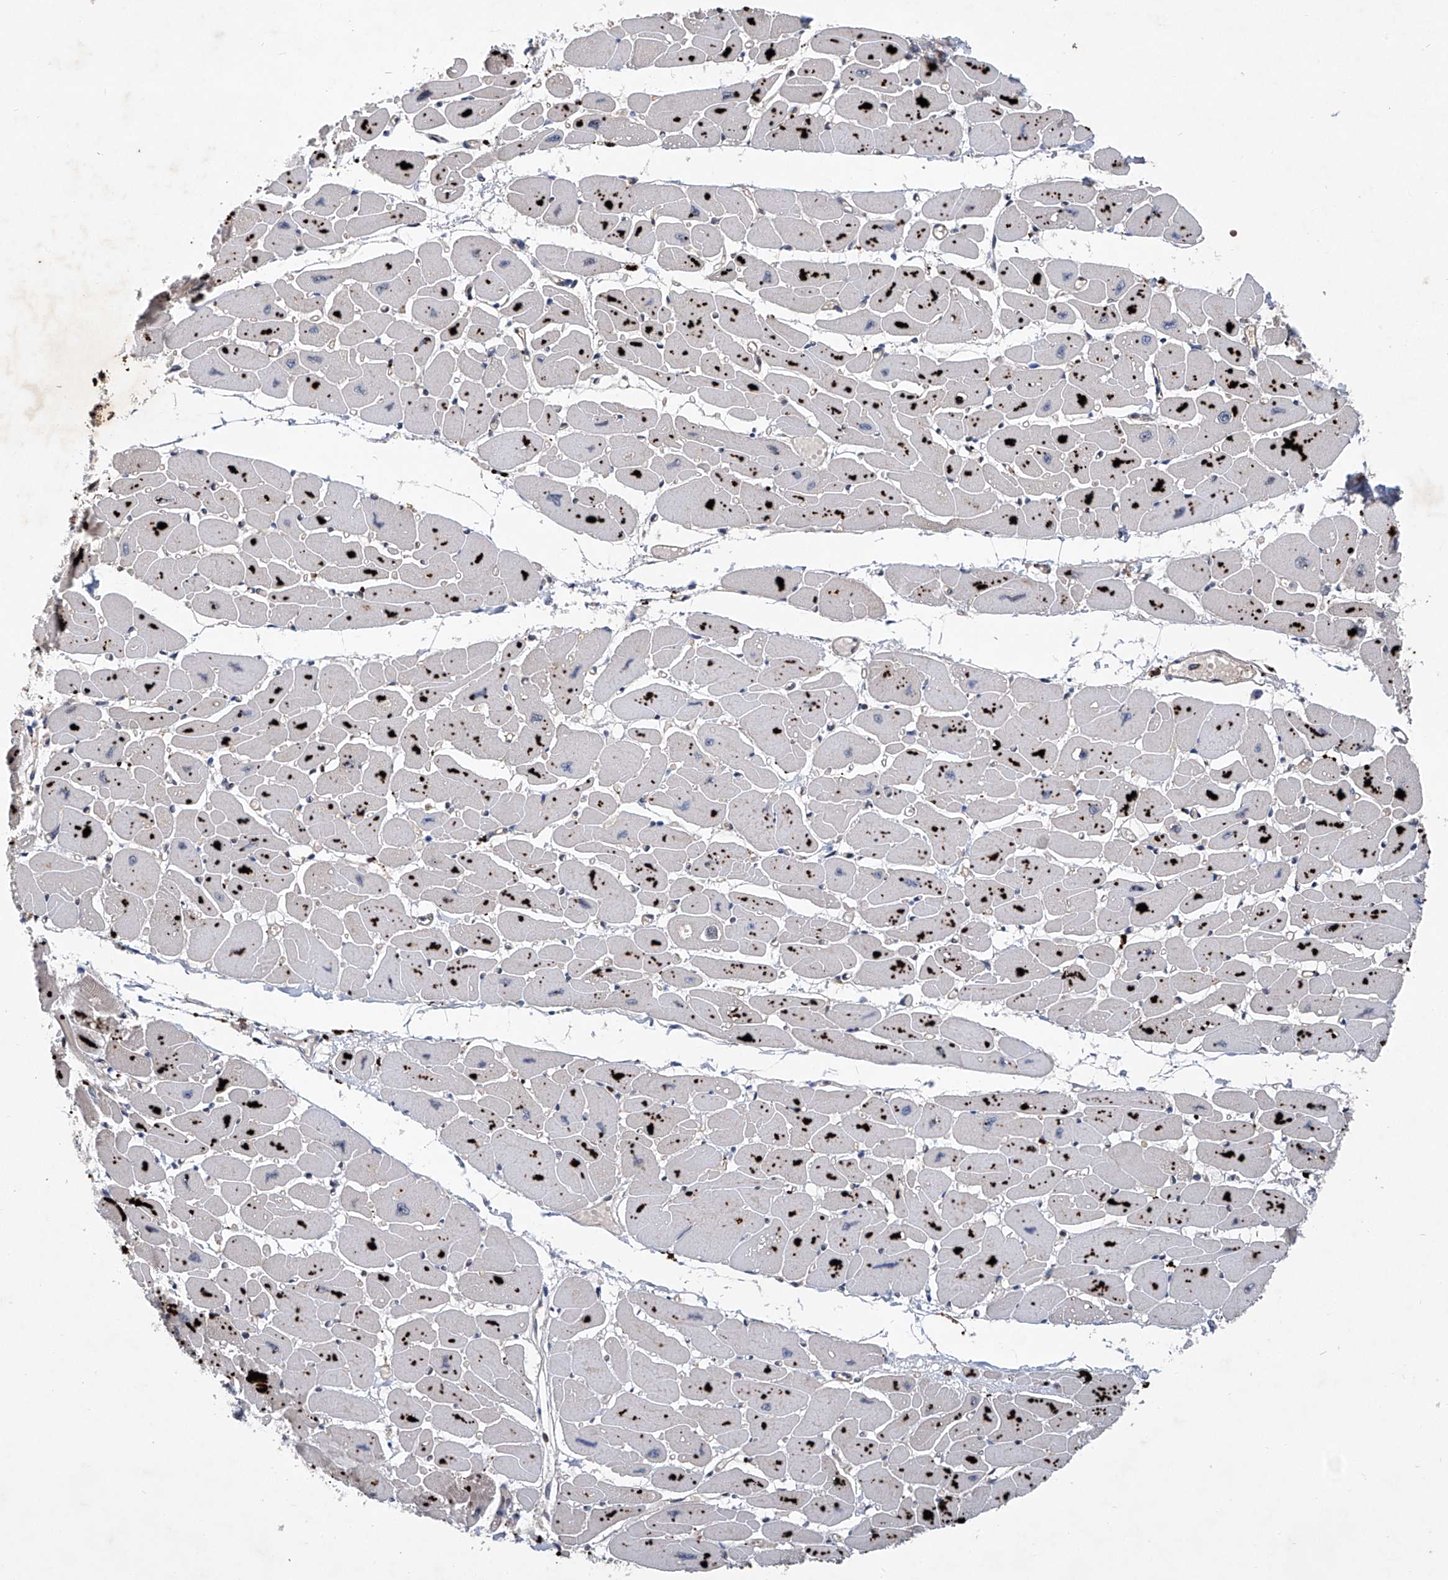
{"staining": {"intensity": "strong", "quantity": "25%-75%", "location": "cytoplasmic/membranous"}, "tissue": "heart muscle", "cell_type": "Cardiomyocytes", "image_type": "normal", "snomed": [{"axis": "morphology", "description": "Normal tissue, NOS"}, {"axis": "topography", "description": "Heart"}], "caption": "IHC (DAB (3,3'-diaminobenzidine)) staining of benign heart muscle exhibits strong cytoplasmic/membranous protein staining in approximately 25%-75% of cardiomyocytes.", "gene": "ASCC3", "patient": {"sex": "female", "age": 54}}